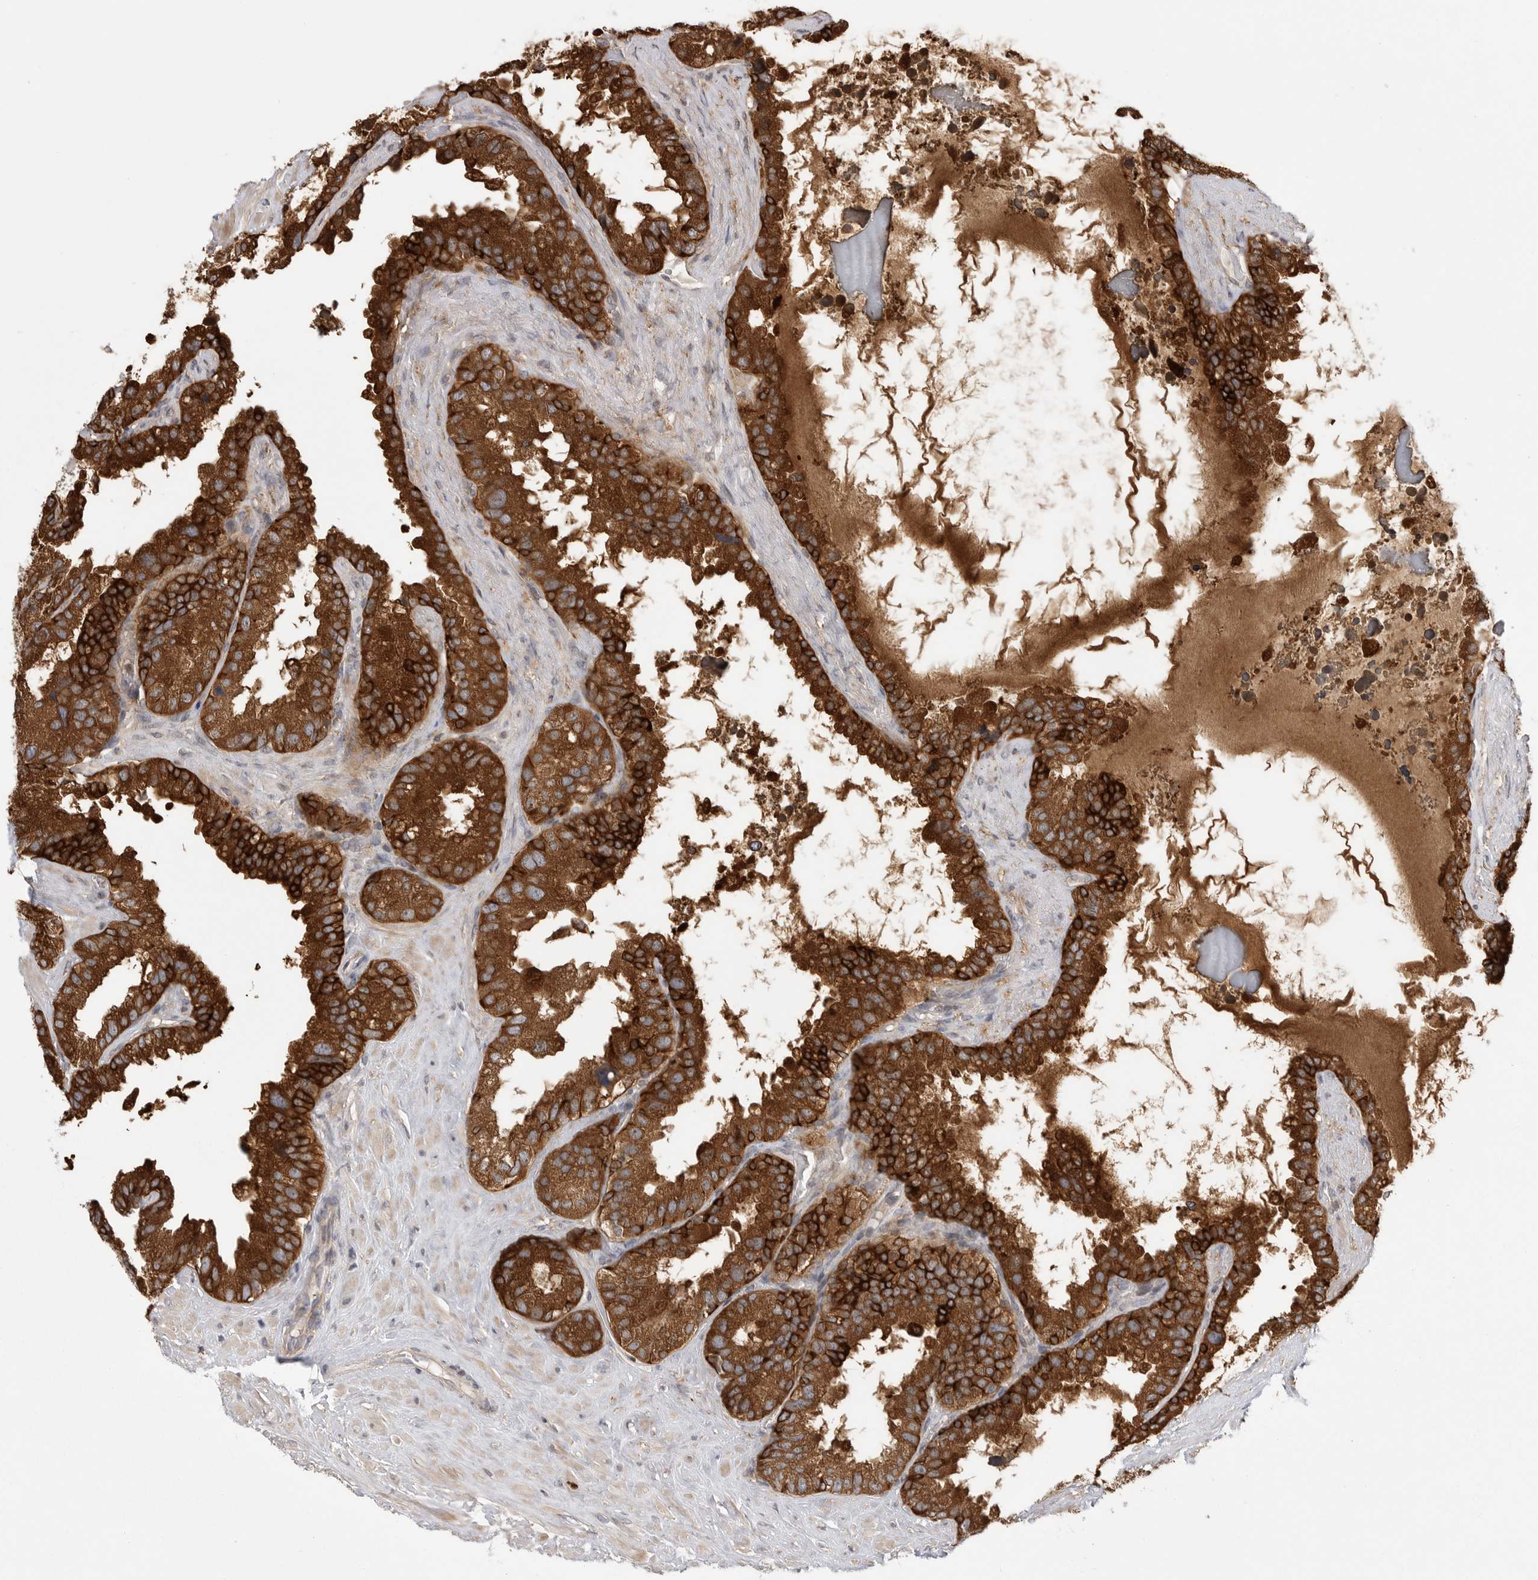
{"staining": {"intensity": "strong", "quantity": ">75%", "location": "cytoplasmic/membranous"}, "tissue": "seminal vesicle", "cell_type": "Glandular cells", "image_type": "normal", "snomed": [{"axis": "morphology", "description": "Normal tissue, NOS"}, {"axis": "topography", "description": "Seminal veicle"}], "caption": "IHC of normal seminal vesicle reveals high levels of strong cytoplasmic/membranous positivity in approximately >75% of glandular cells.", "gene": "OXR1", "patient": {"sex": "male", "age": 80}}